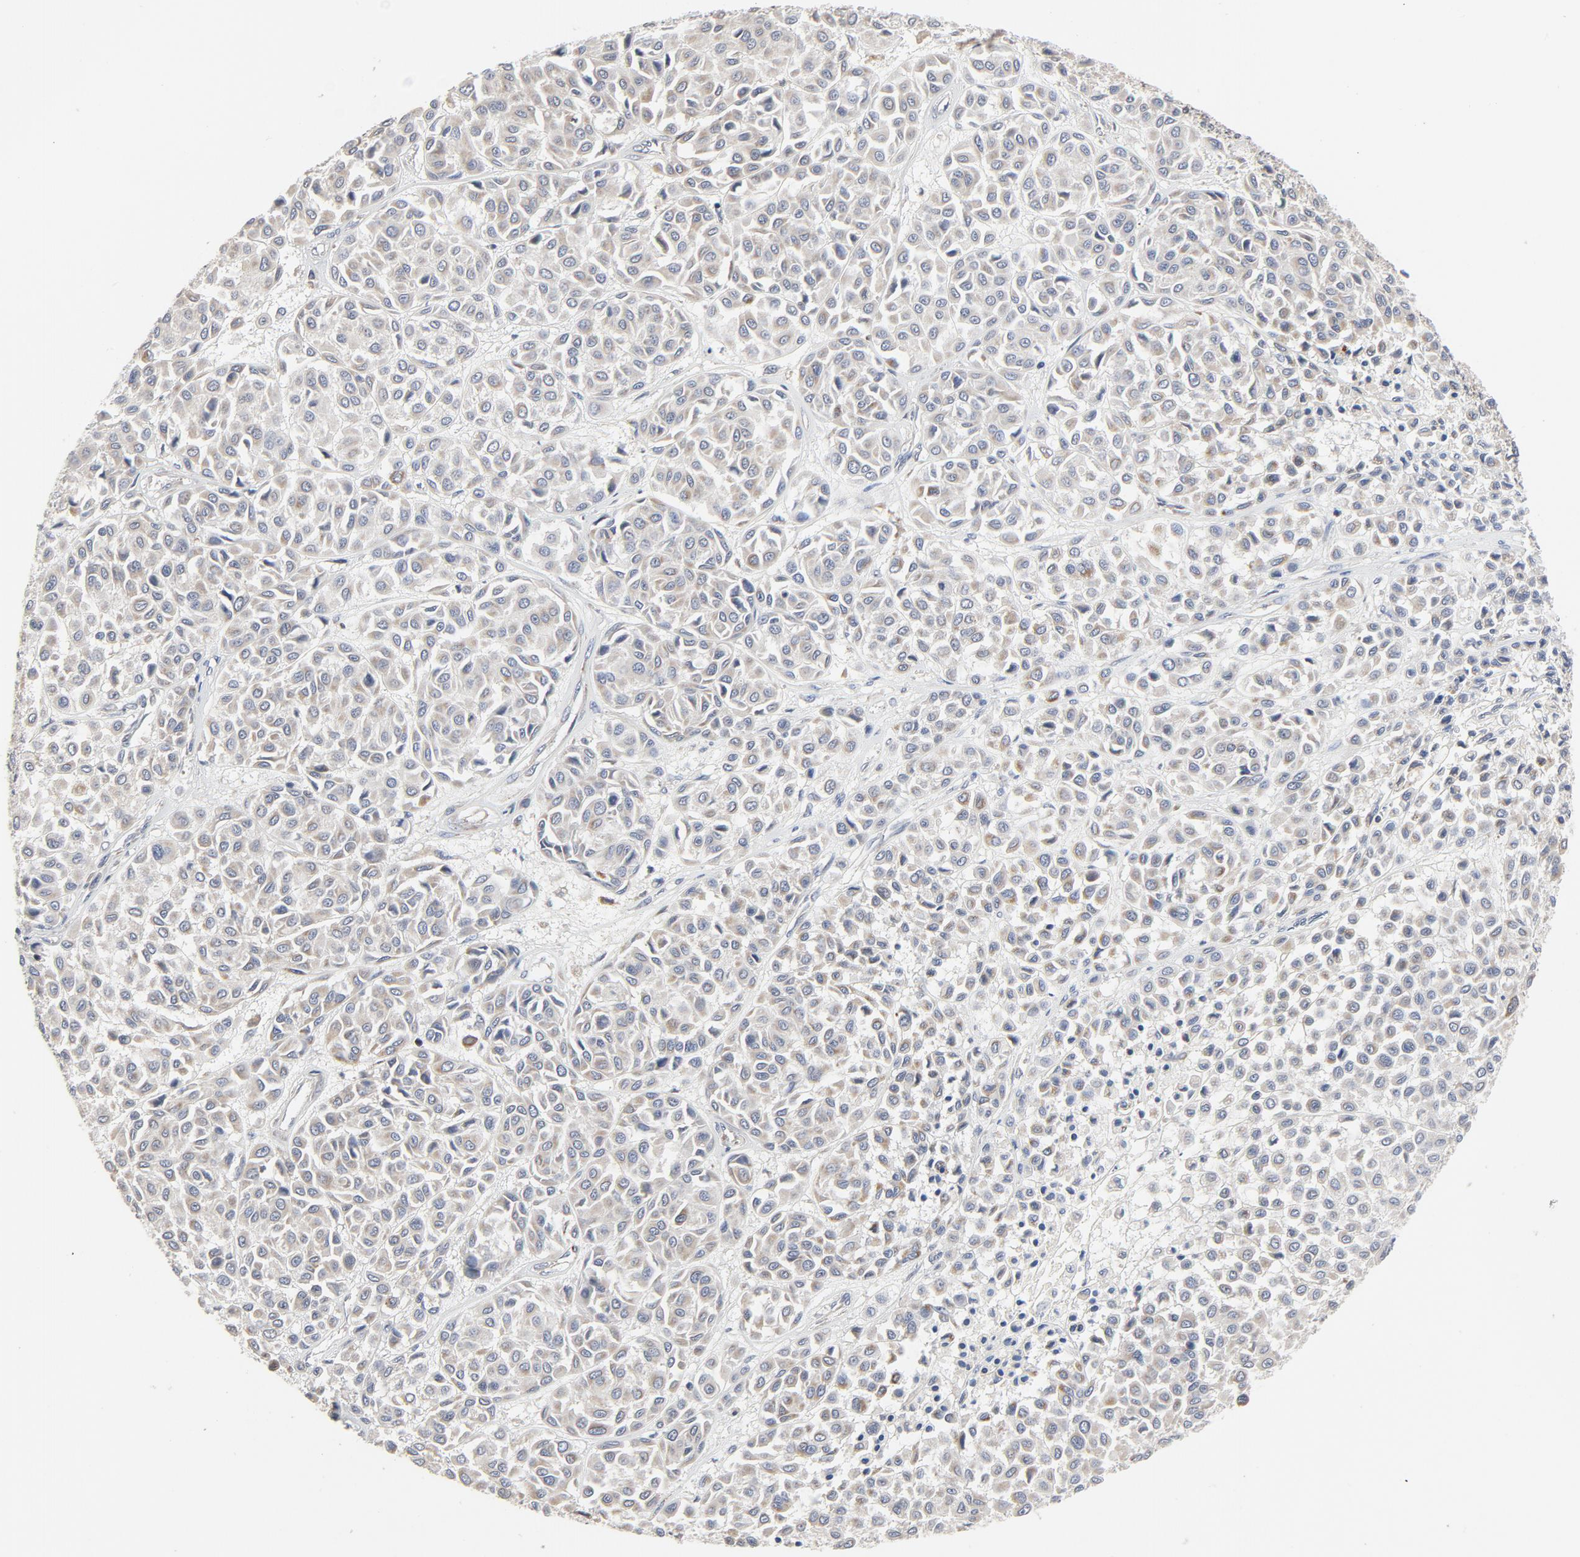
{"staining": {"intensity": "weak", "quantity": ">75%", "location": "cytoplasmic/membranous"}, "tissue": "melanoma", "cell_type": "Tumor cells", "image_type": "cancer", "snomed": [{"axis": "morphology", "description": "Malignant melanoma, Metastatic site"}, {"axis": "topography", "description": "Soft tissue"}], "caption": "Melanoma stained with DAB (3,3'-diaminobenzidine) immunohistochemistry displays low levels of weak cytoplasmic/membranous staining in approximately >75% of tumor cells.", "gene": "C14orf119", "patient": {"sex": "male", "age": 41}}